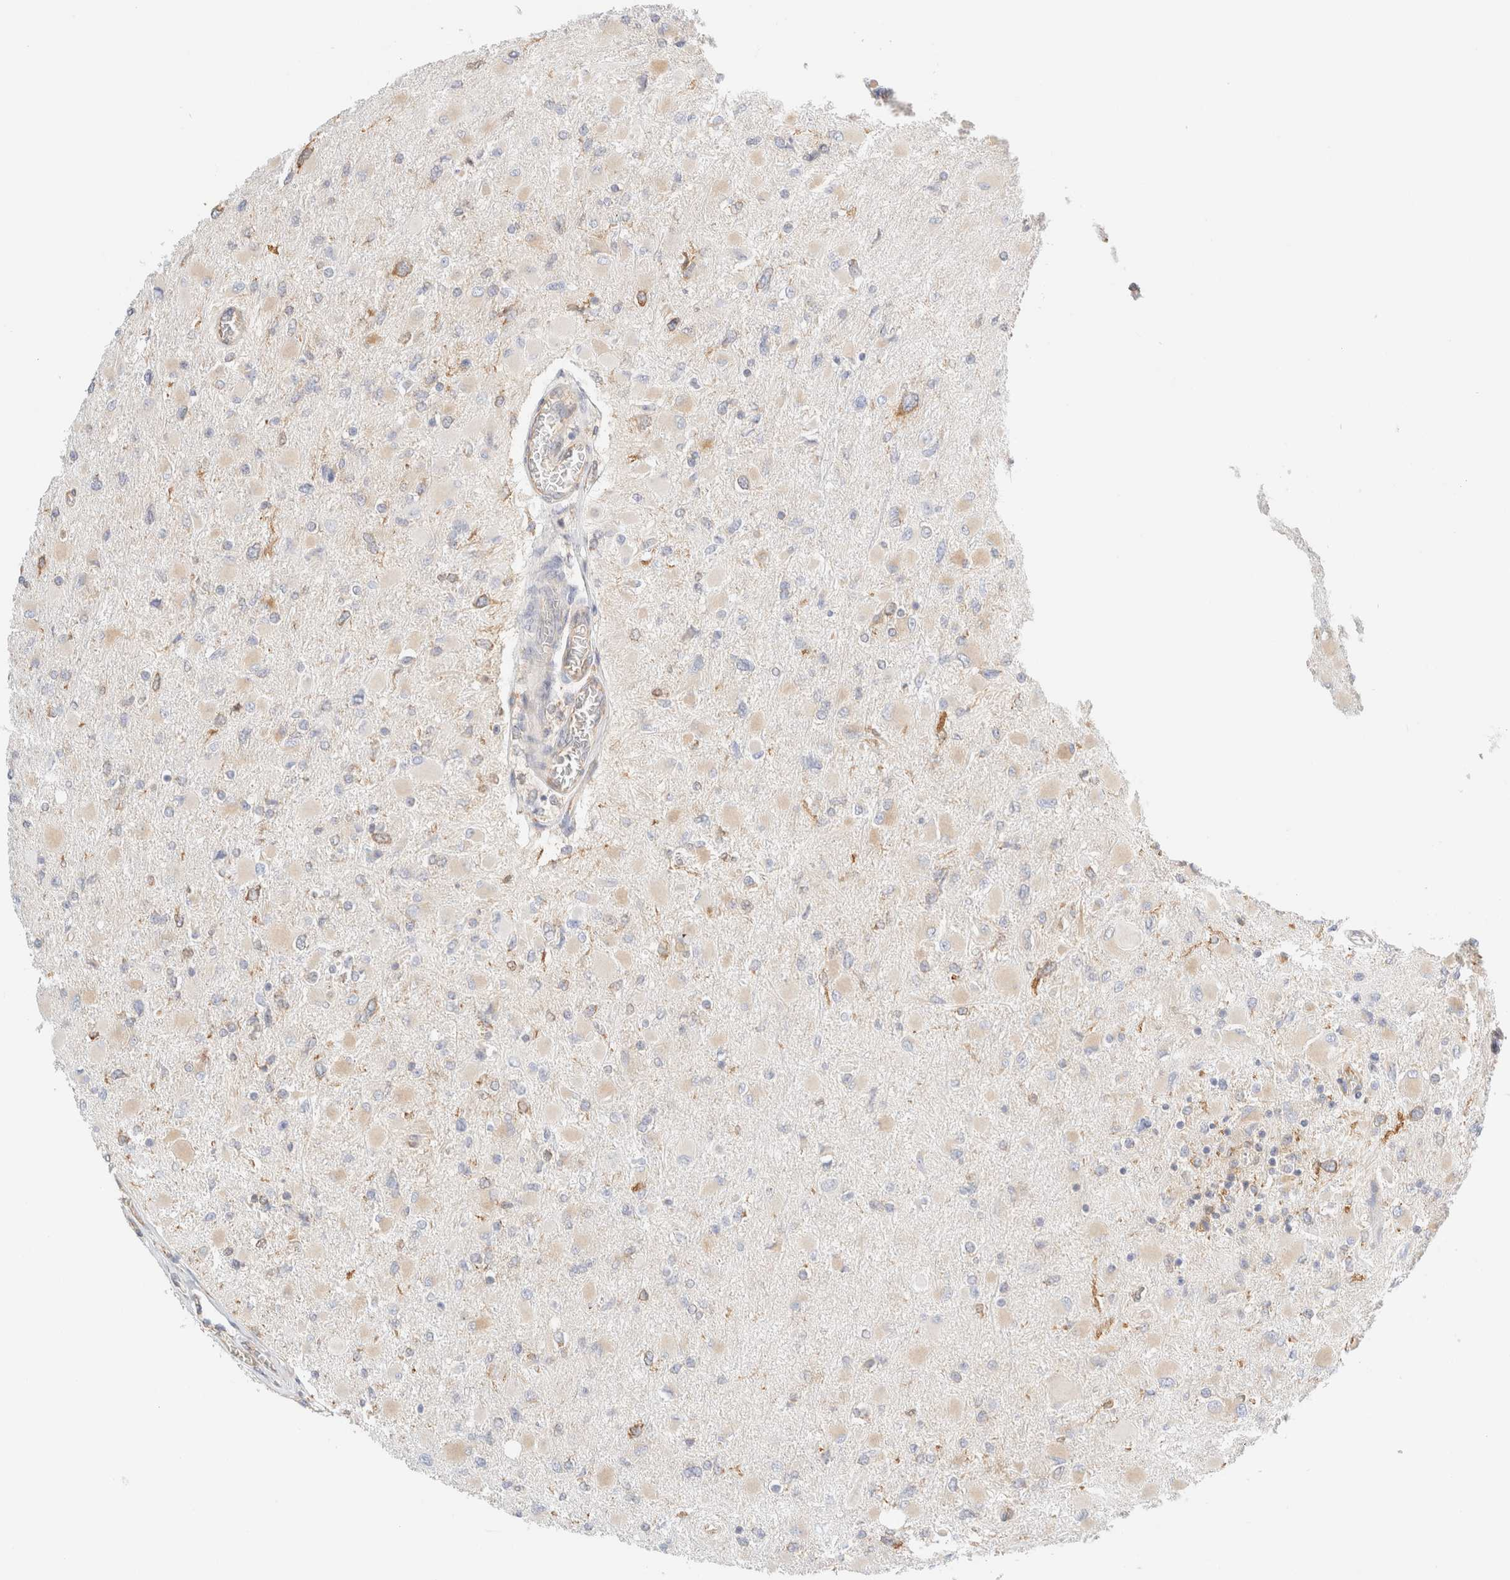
{"staining": {"intensity": "weak", "quantity": "<25%", "location": "cytoplasmic/membranous"}, "tissue": "glioma", "cell_type": "Tumor cells", "image_type": "cancer", "snomed": [{"axis": "morphology", "description": "Glioma, malignant, High grade"}, {"axis": "topography", "description": "Cerebral cortex"}], "caption": "The immunohistochemistry image has no significant positivity in tumor cells of high-grade glioma (malignant) tissue.", "gene": "ZC2HC1A", "patient": {"sex": "female", "age": 36}}